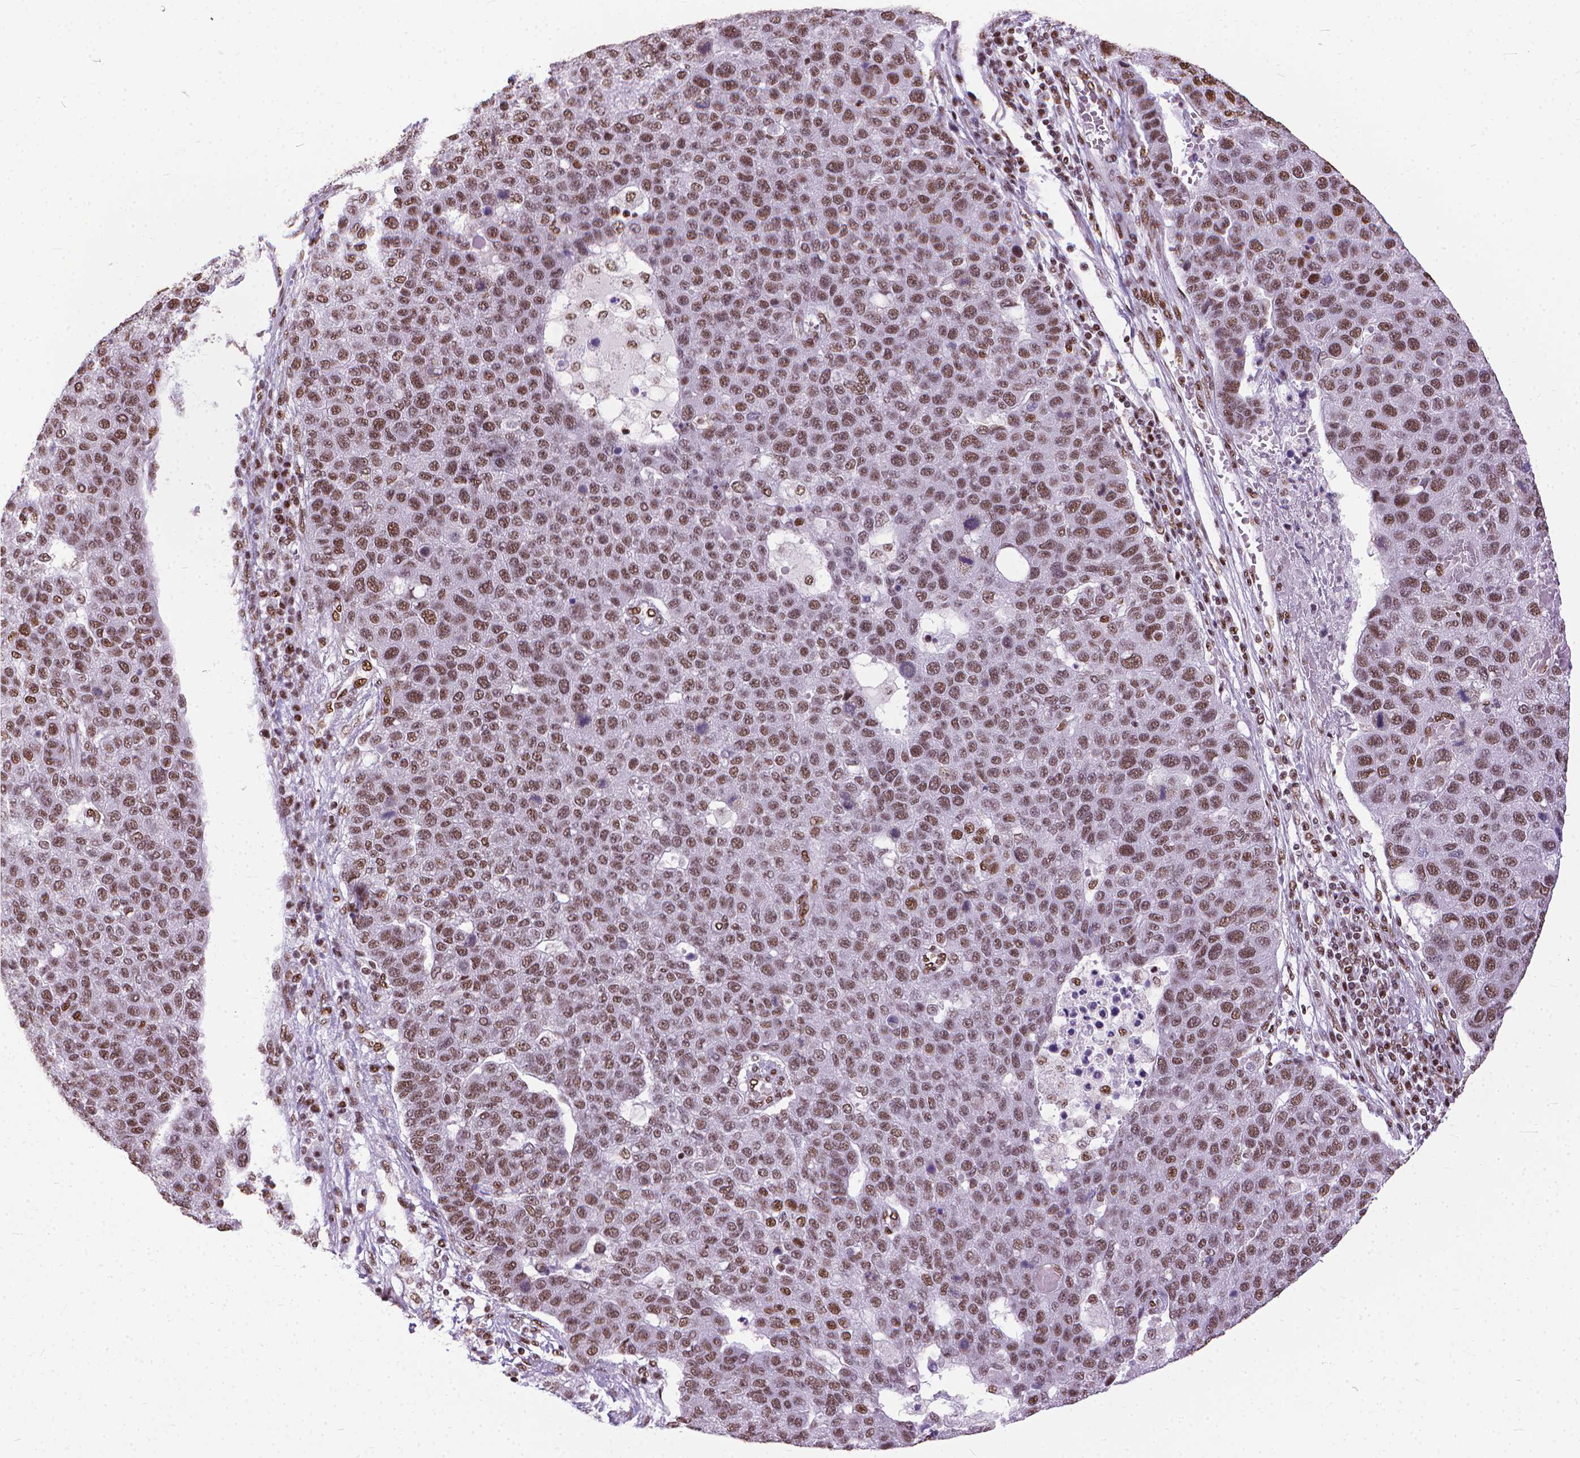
{"staining": {"intensity": "moderate", "quantity": ">75%", "location": "nuclear"}, "tissue": "pancreatic cancer", "cell_type": "Tumor cells", "image_type": "cancer", "snomed": [{"axis": "morphology", "description": "Adenocarcinoma, NOS"}, {"axis": "topography", "description": "Pancreas"}], "caption": "A micrograph showing moderate nuclear staining in about >75% of tumor cells in pancreatic cancer (adenocarcinoma), as visualized by brown immunohistochemical staining.", "gene": "AKAP8", "patient": {"sex": "female", "age": 61}}